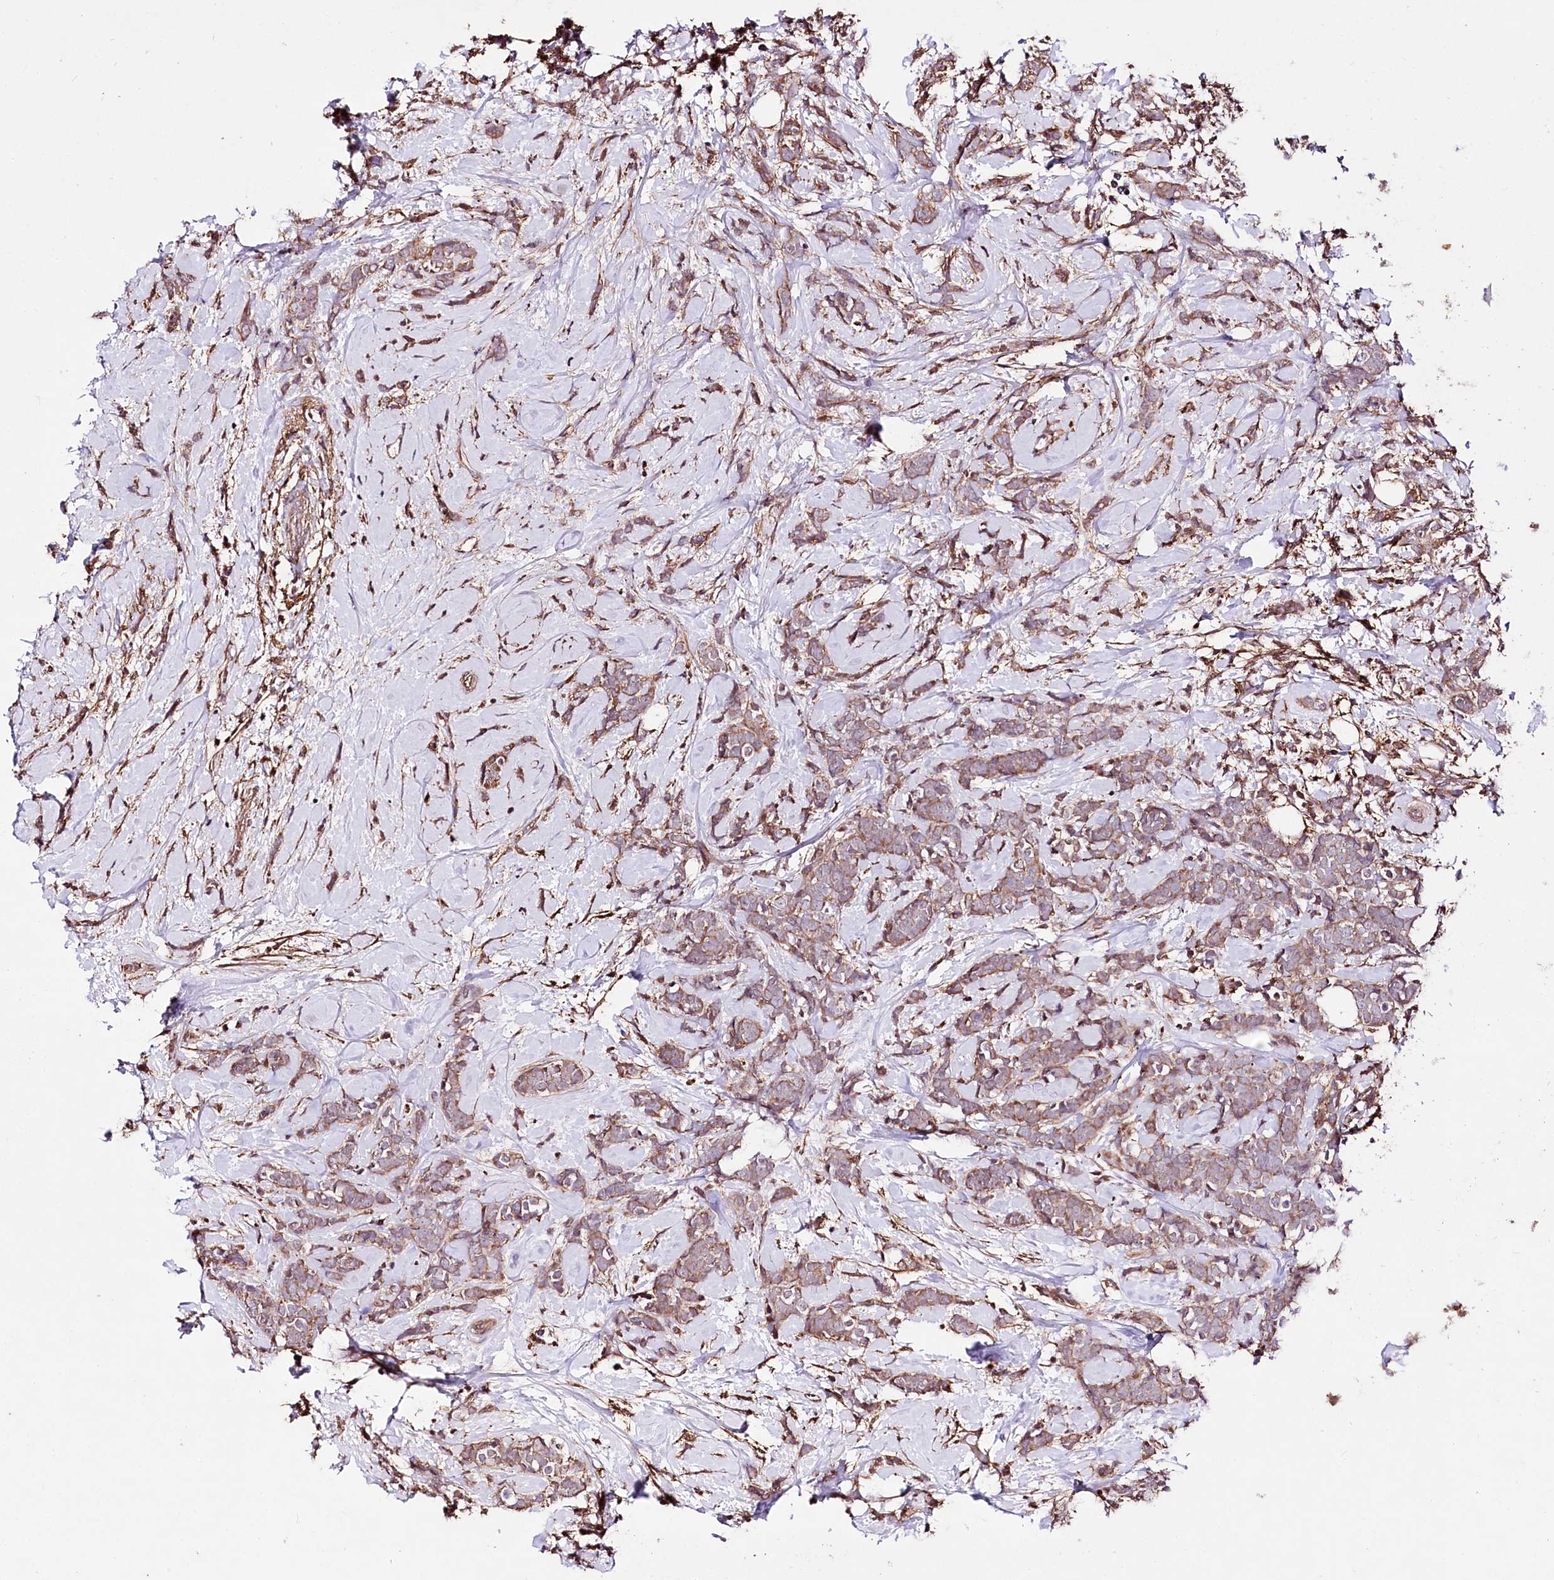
{"staining": {"intensity": "weak", "quantity": ">75%", "location": "cytoplasmic/membranous"}, "tissue": "breast cancer", "cell_type": "Tumor cells", "image_type": "cancer", "snomed": [{"axis": "morphology", "description": "Lobular carcinoma"}, {"axis": "topography", "description": "Breast"}], "caption": "About >75% of tumor cells in lobular carcinoma (breast) show weak cytoplasmic/membranous protein expression as visualized by brown immunohistochemical staining.", "gene": "WWC1", "patient": {"sex": "female", "age": 58}}